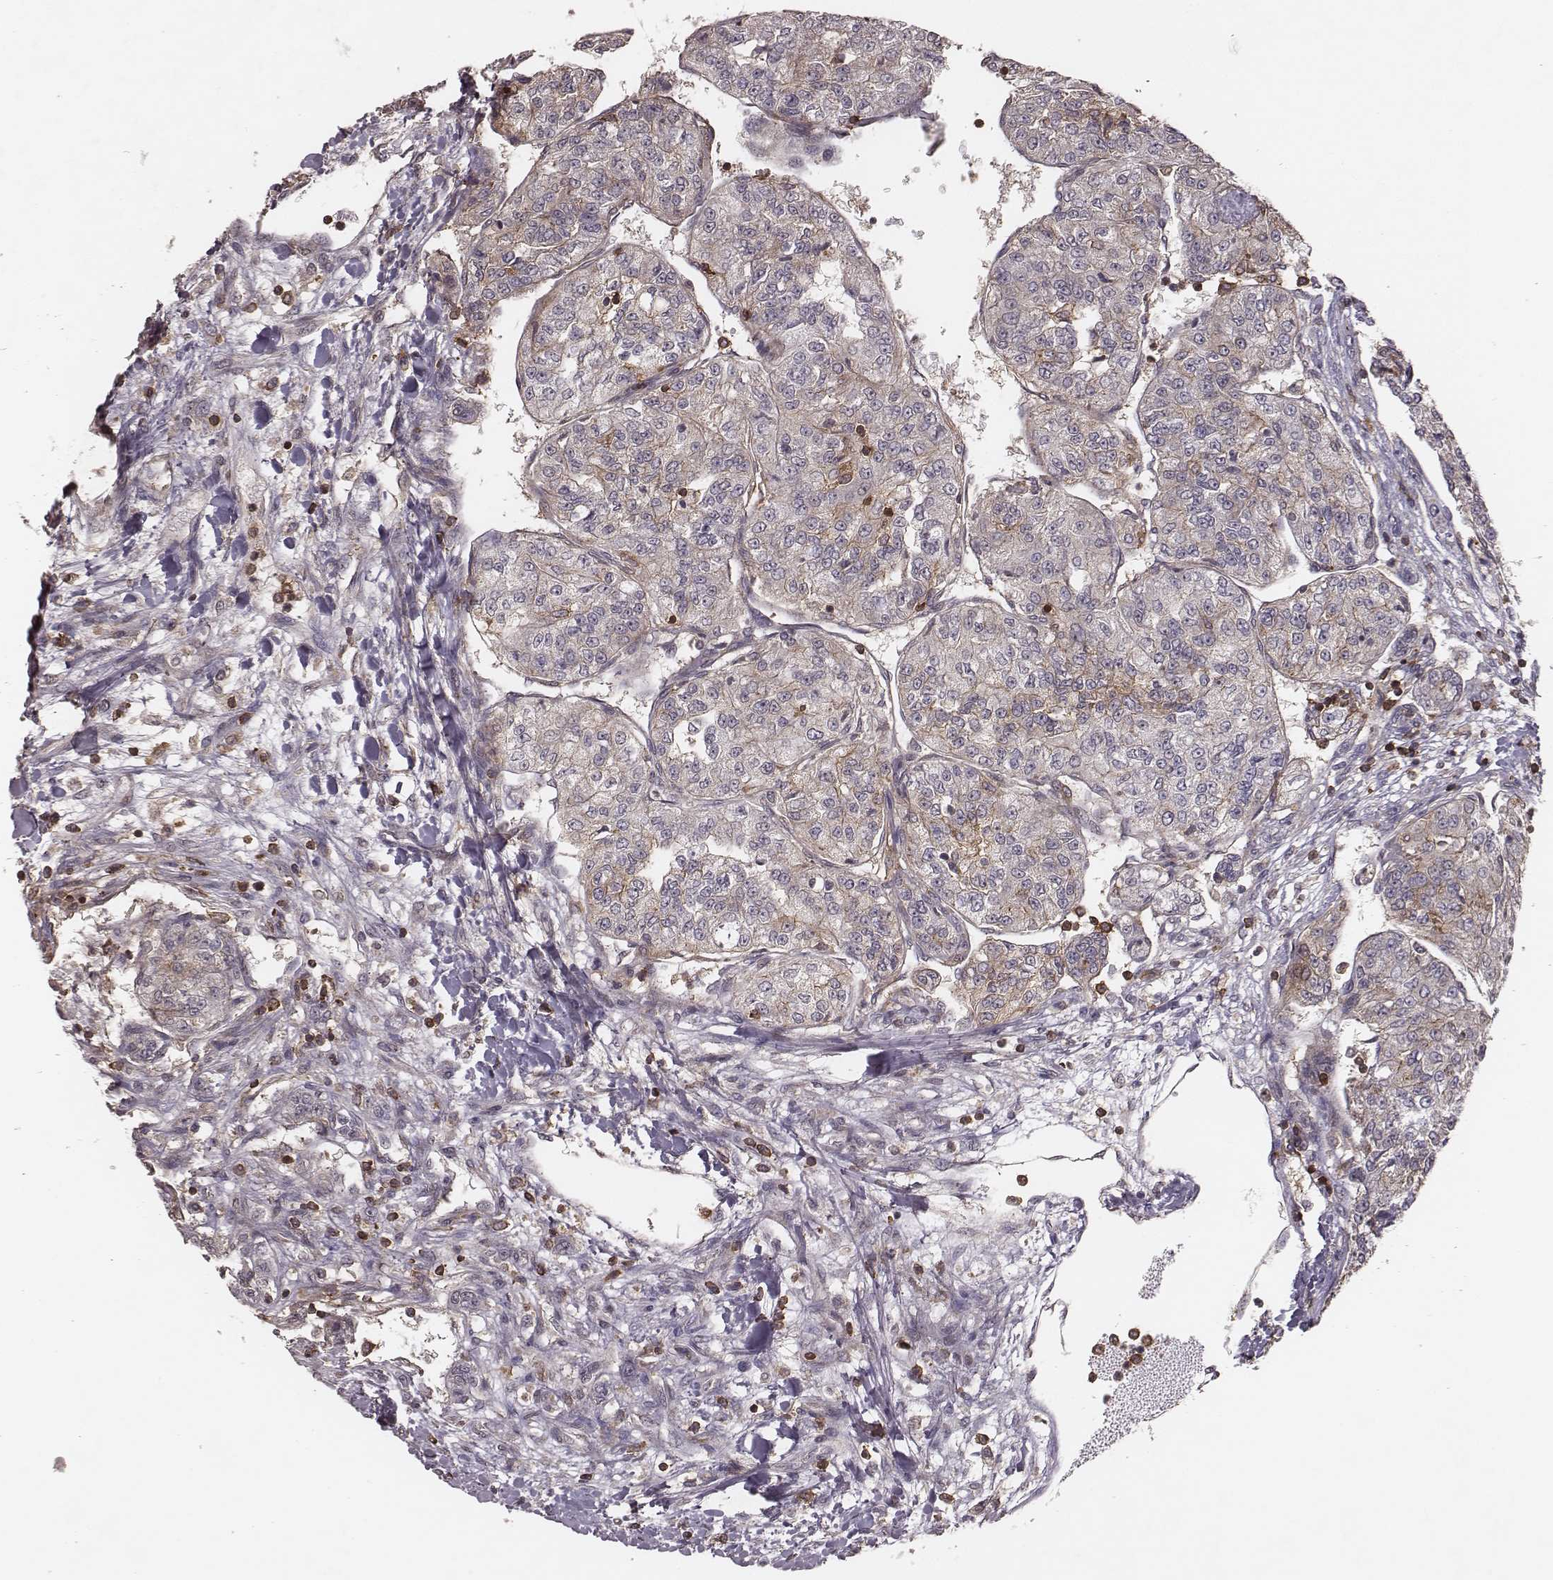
{"staining": {"intensity": "negative", "quantity": "none", "location": "none"}, "tissue": "renal cancer", "cell_type": "Tumor cells", "image_type": "cancer", "snomed": [{"axis": "morphology", "description": "Adenocarcinoma, NOS"}, {"axis": "topography", "description": "Kidney"}], "caption": "Histopathology image shows no protein expression in tumor cells of renal cancer tissue. (DAB IHC with hematoxylin counter stain).", "gene": "PILRA", "patient": {"sex": "female", "age": 63}}